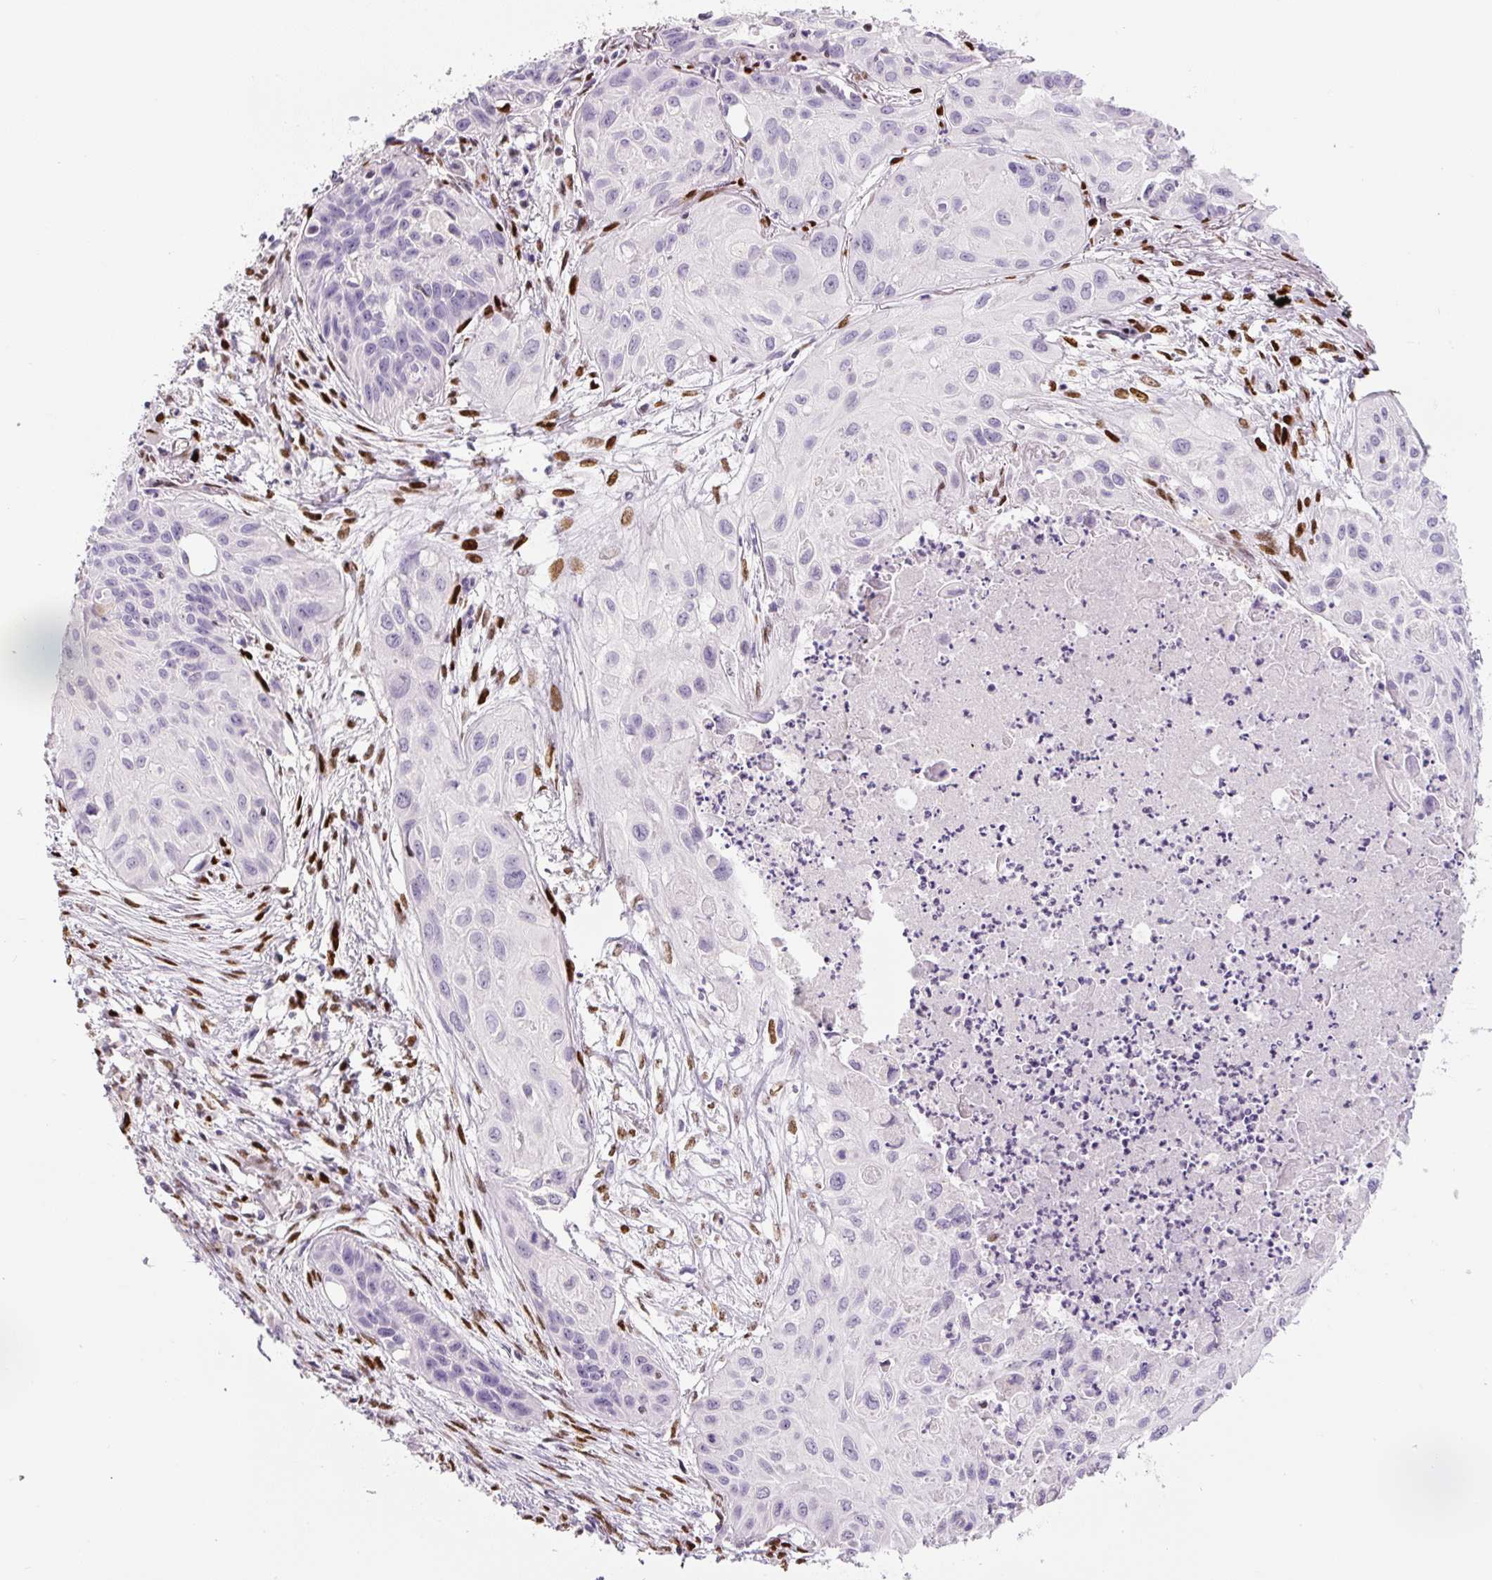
{"staining": {"intensity": "negative", "quantity": "none", "location": "none"}, "tissue": "lung cancer", "cell_type": "Tumor cells", "image_type": "cancer", "snomed": [{"axis": "morphology", "description": "Squamous cell carcinoma, NOS"}, {"axis": "topography", "description": "Lung"}], "caption": "Immunohistochemical staining of lung squamous cell carcinoma shows no significant positivity in tumor cells. (Stains: DAB (3,3'-diaminobenzidine) IHC with hematoxylin counter stain, Microscopy: brightfield microscopy at high magnification).", "gene": "ZEB1", "patient": {"sex": "male", "age": 71}}